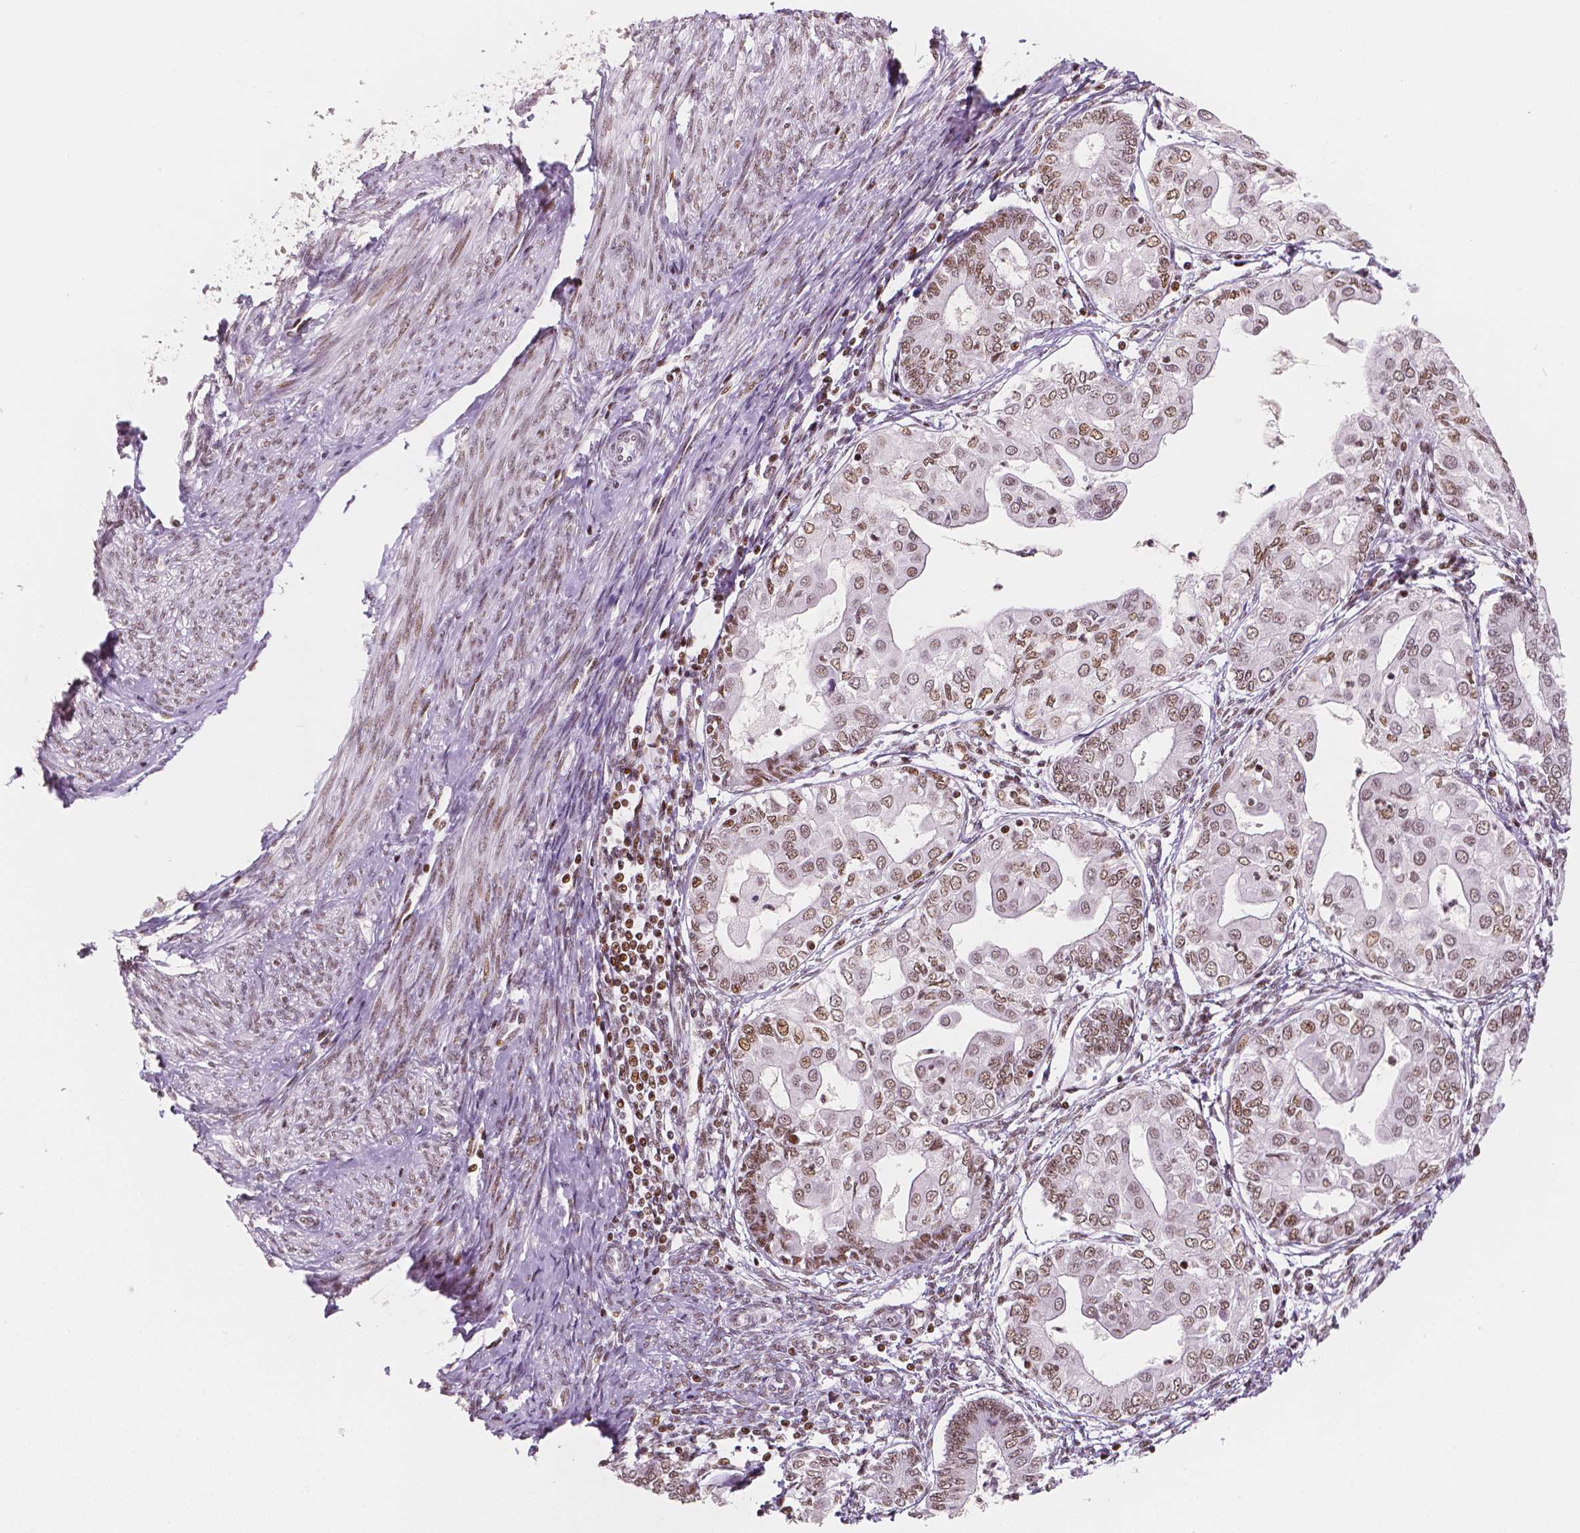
{"staining": {"intensity": "moderate", "quantity": "25%-75%", "location": "nuclear"}, "tissue": "endometrial cancer", "cell_type": "Tumor cells", "image_type": "cancer", "snomed": [{"axis": "morphology", "description": "Adenocarcinoma, NOS"}, {"axis": "topography", "description": "Endometrium"}], "caption": "Protein expression analysis of human endometrial adenocarcinoma reveals moderate nuclear positivity in about 25%-75% of tumor cells.", "gene": "HDAC1", "patient": {"sex": "female", "age": 68}}